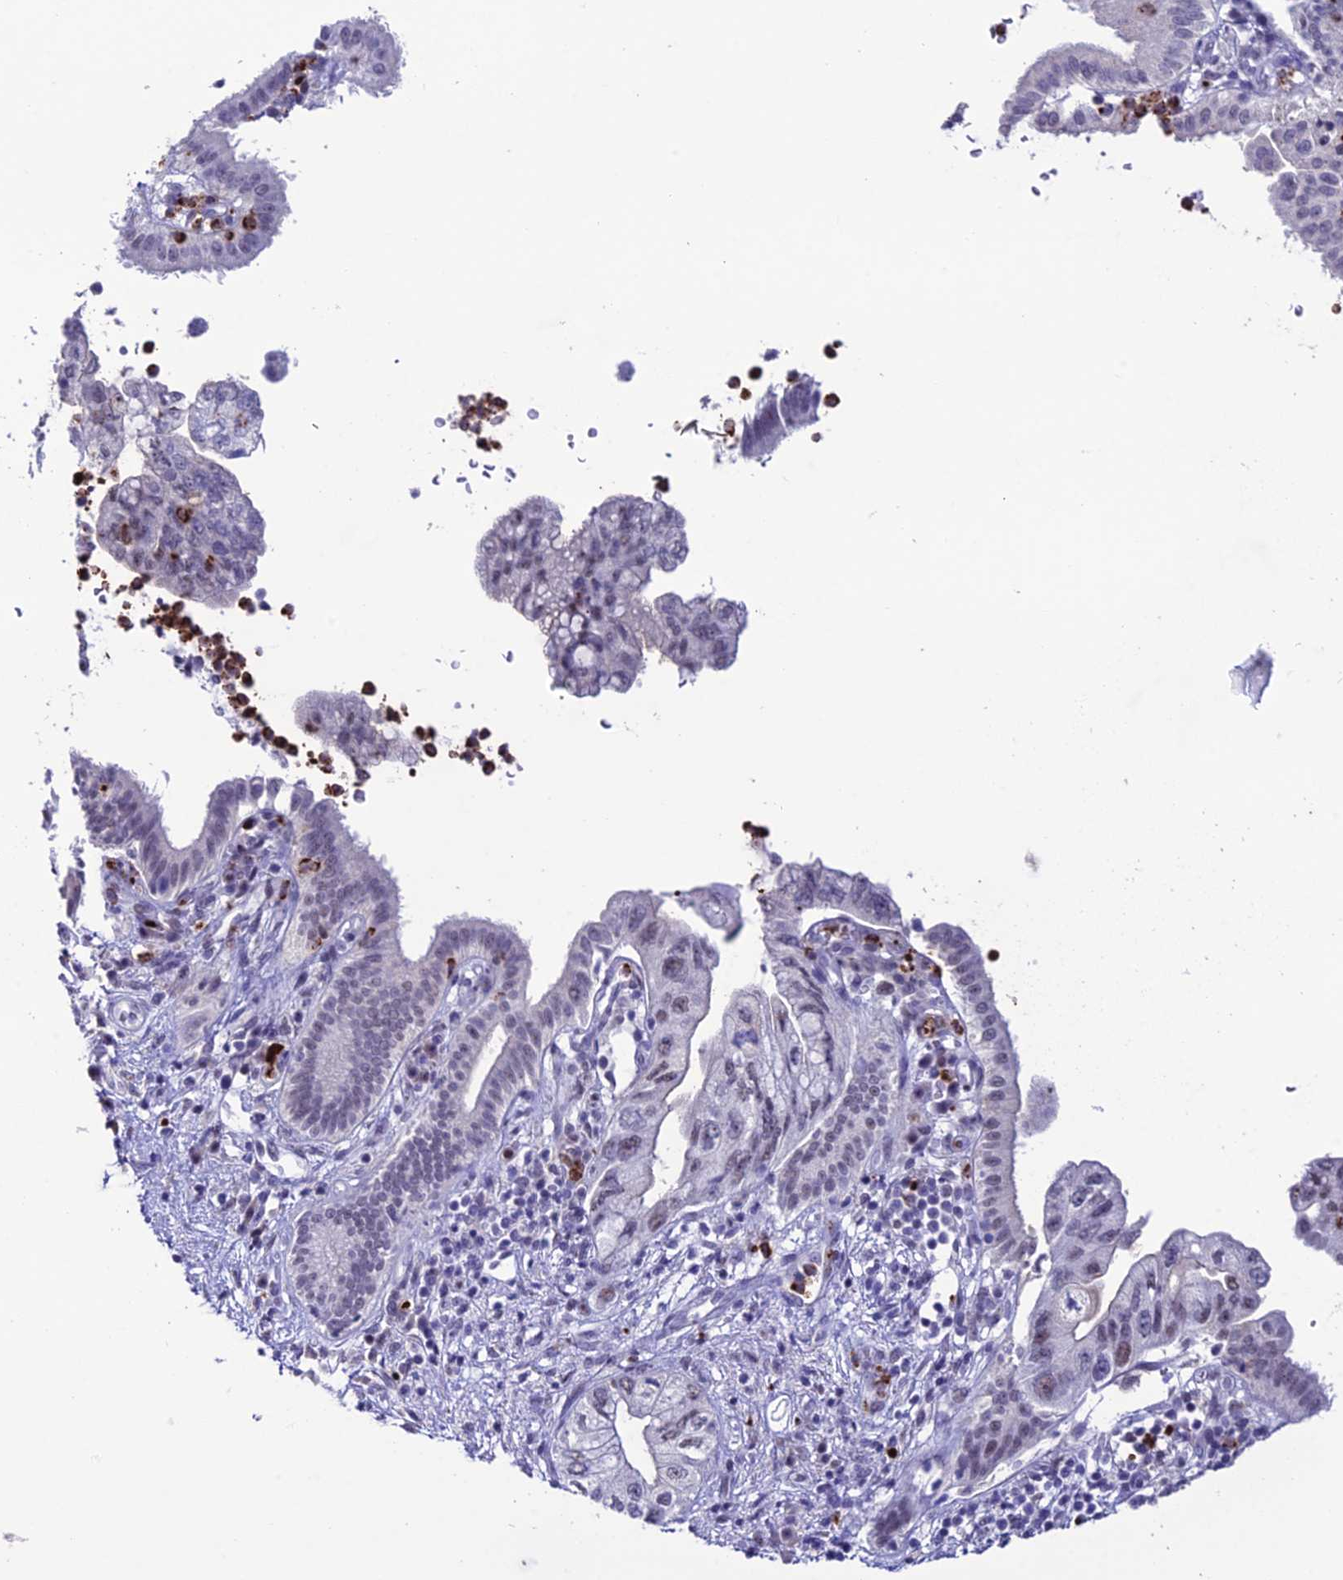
{"staining": {"intensity": "weak", "quantity": "<25%", "location": "nuclear"}, "tissue": "pancreatic cancer", "cell_type": "Tumor cells", "image_type": "cancer", "snomed": [{"axis": "morphology", "description": "Adenocarcinoma, NOS"}, {"axis": "topography", "description": "Pancreas"}], "caption": "The image demonstrates no staining of tumor cells in pancreatic adenocarcinoma.", "gene": "MFSD2B", "patient": {"sex": "female", "age": 73}}